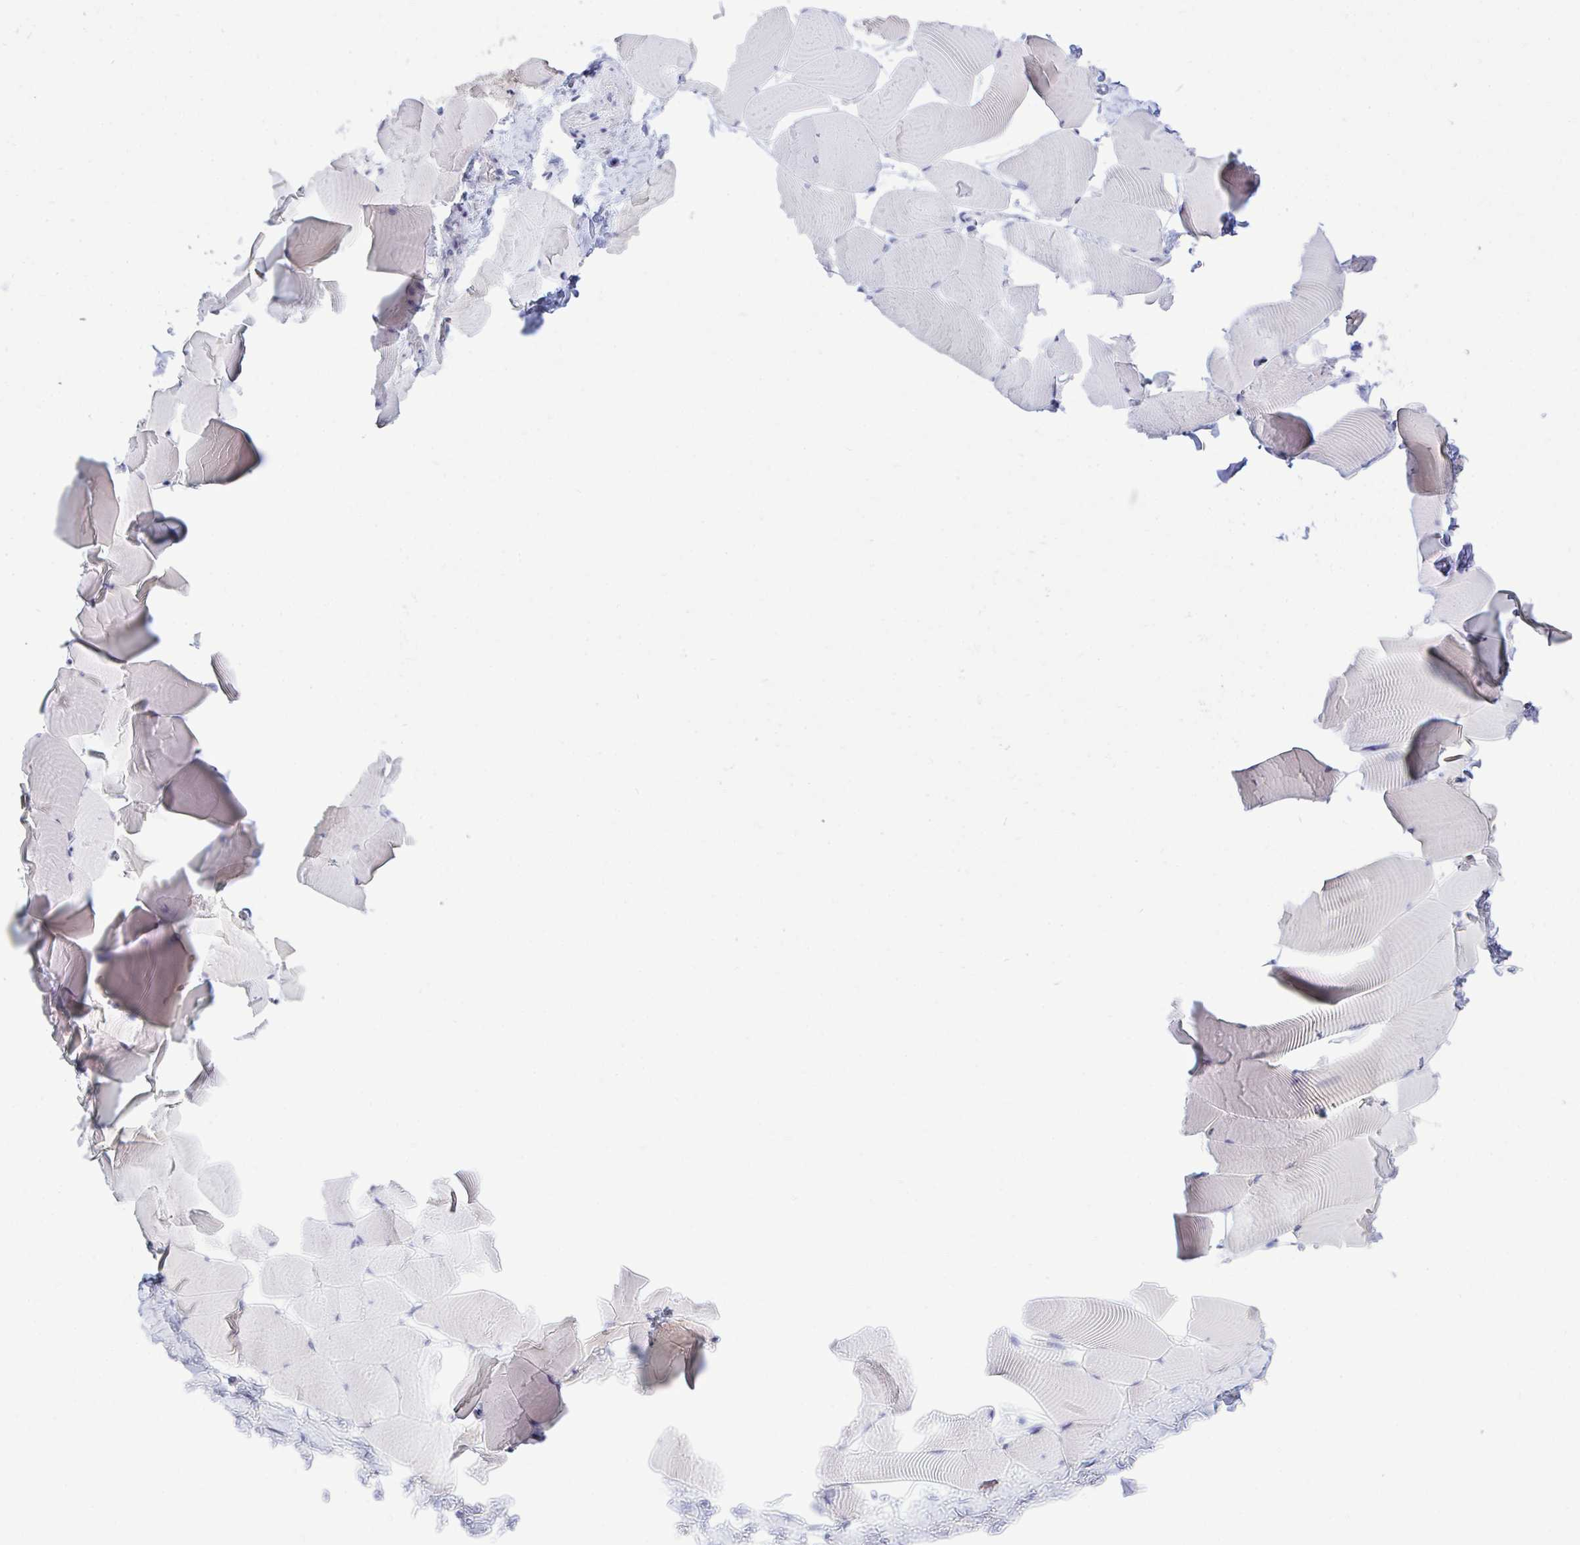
{"staining": {"intensity": "negative", "quantity": "none", "location": "none"}, "tissue": "skeletal muscle", "cell_type": "Myocytes", "image_type": "normal", "snomed": [{"axis": "morphology", "description": "Normal tissue, NOS"}, {"axis": "topography", "description": "Skeletal muscle"}], "caption": "The image exhibits no significant staining in myocytes of skeletal muscle. (DAB (3,3'-diaminobenzidine) immunohistochemistry, high magnification).", "gene": "CSE1L", "patient": {"sex": "male", "age": 25}}